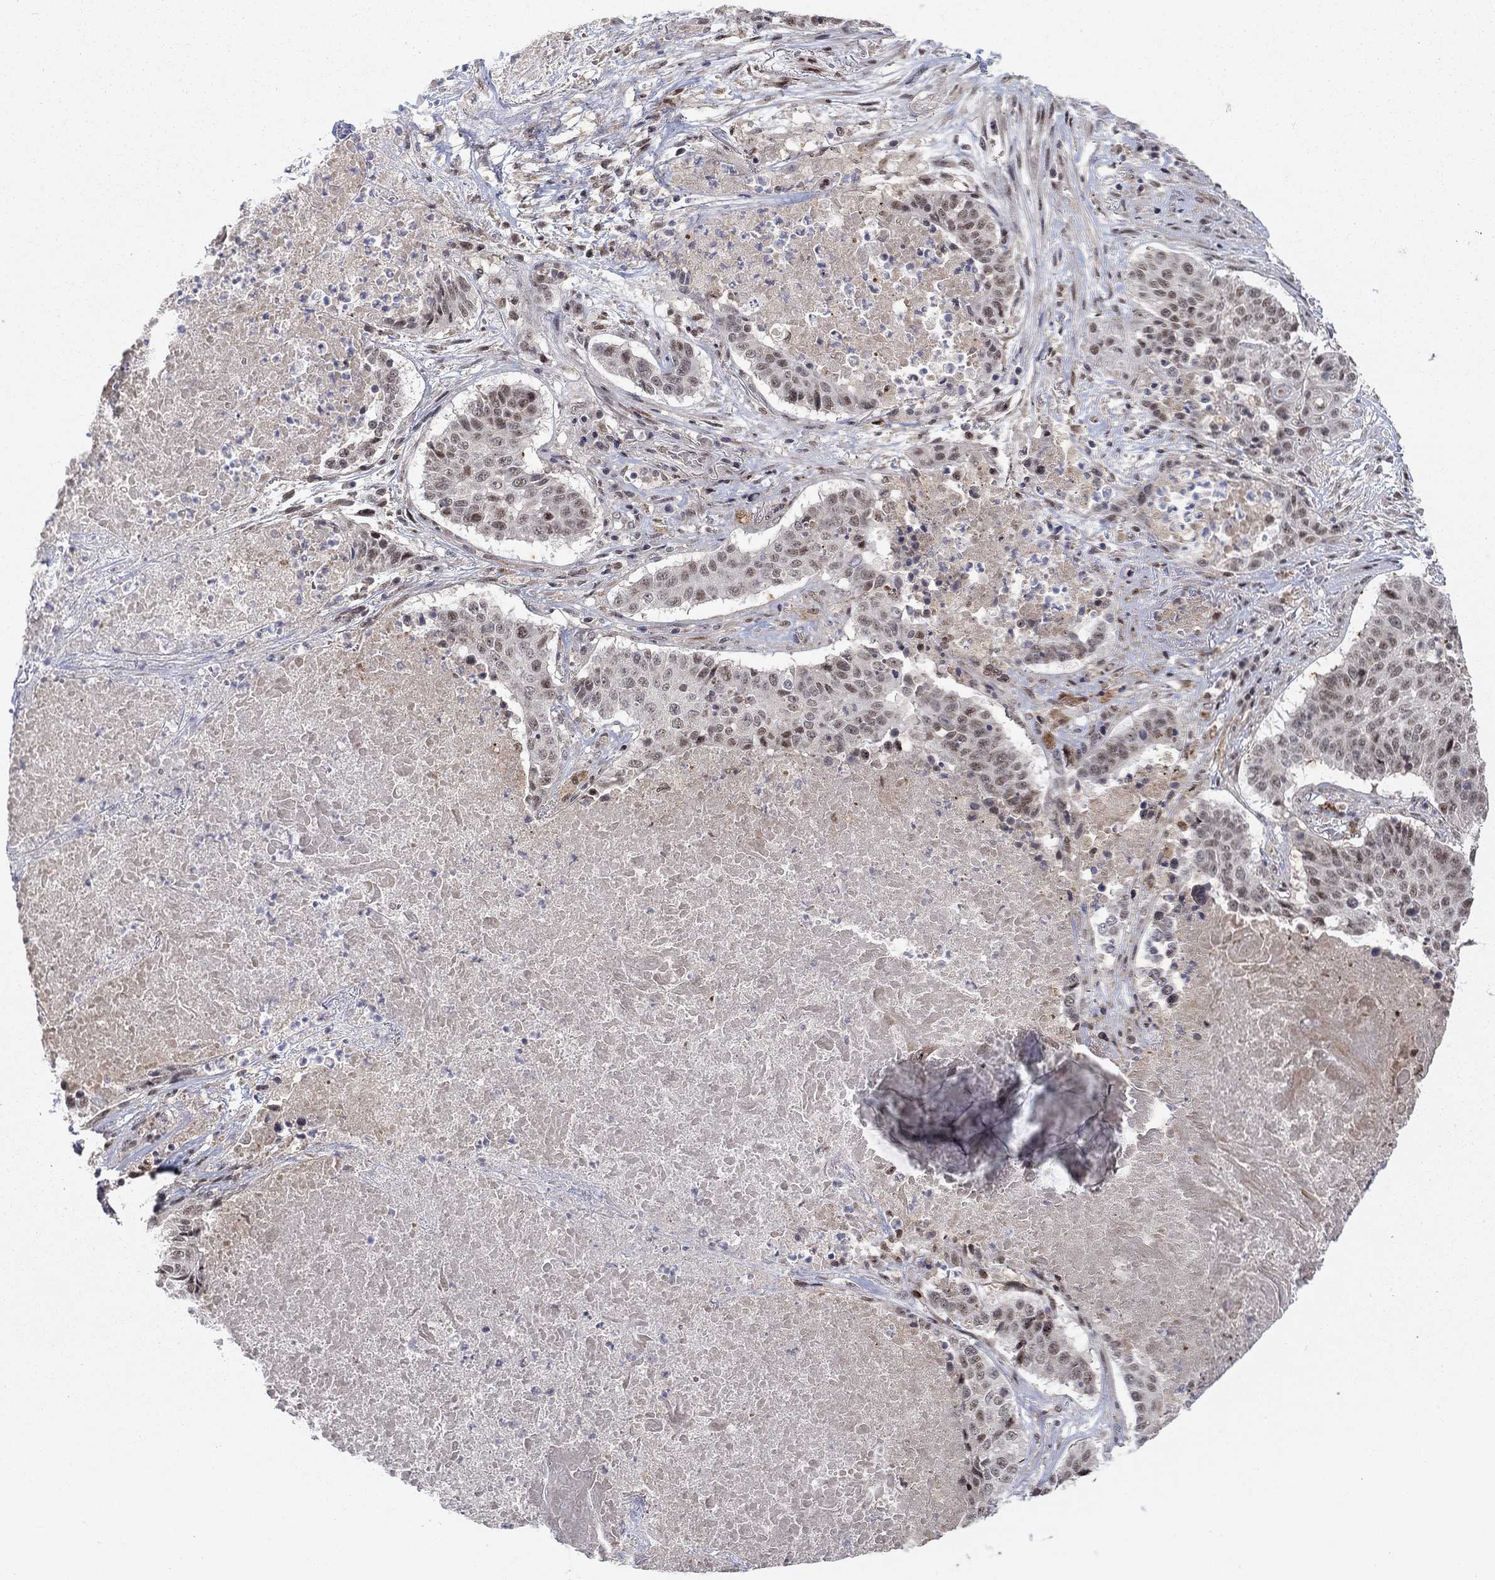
{"staining": {"intensity": "moderate", "quantity": "25%-75%", "location": "cytoplasmic/membranous,nuclear"}, "tissue": "lung cancer", "cell_type": "Tumor cells", "image_type": "cancer", "snomed": [{"axis": "morphology", "description": "Squamous cell carcinoma, NOS"}, {"axis": "topography", "description": "Lung"}], "caption": "Tumor cells show medium levels of moderate cytoplasmic/membranous and nuclear positivity in about 25%-75% of cells in squamous cell carcinoma (lung). The staining was performed using DAB (3,3'-diaminobenzidine), with brown indicating positive protein expression. Nuclei are stained blue with hematoxylin.", "gene": "ZNF395", "patient": {"sex": "male", "age": 64}}